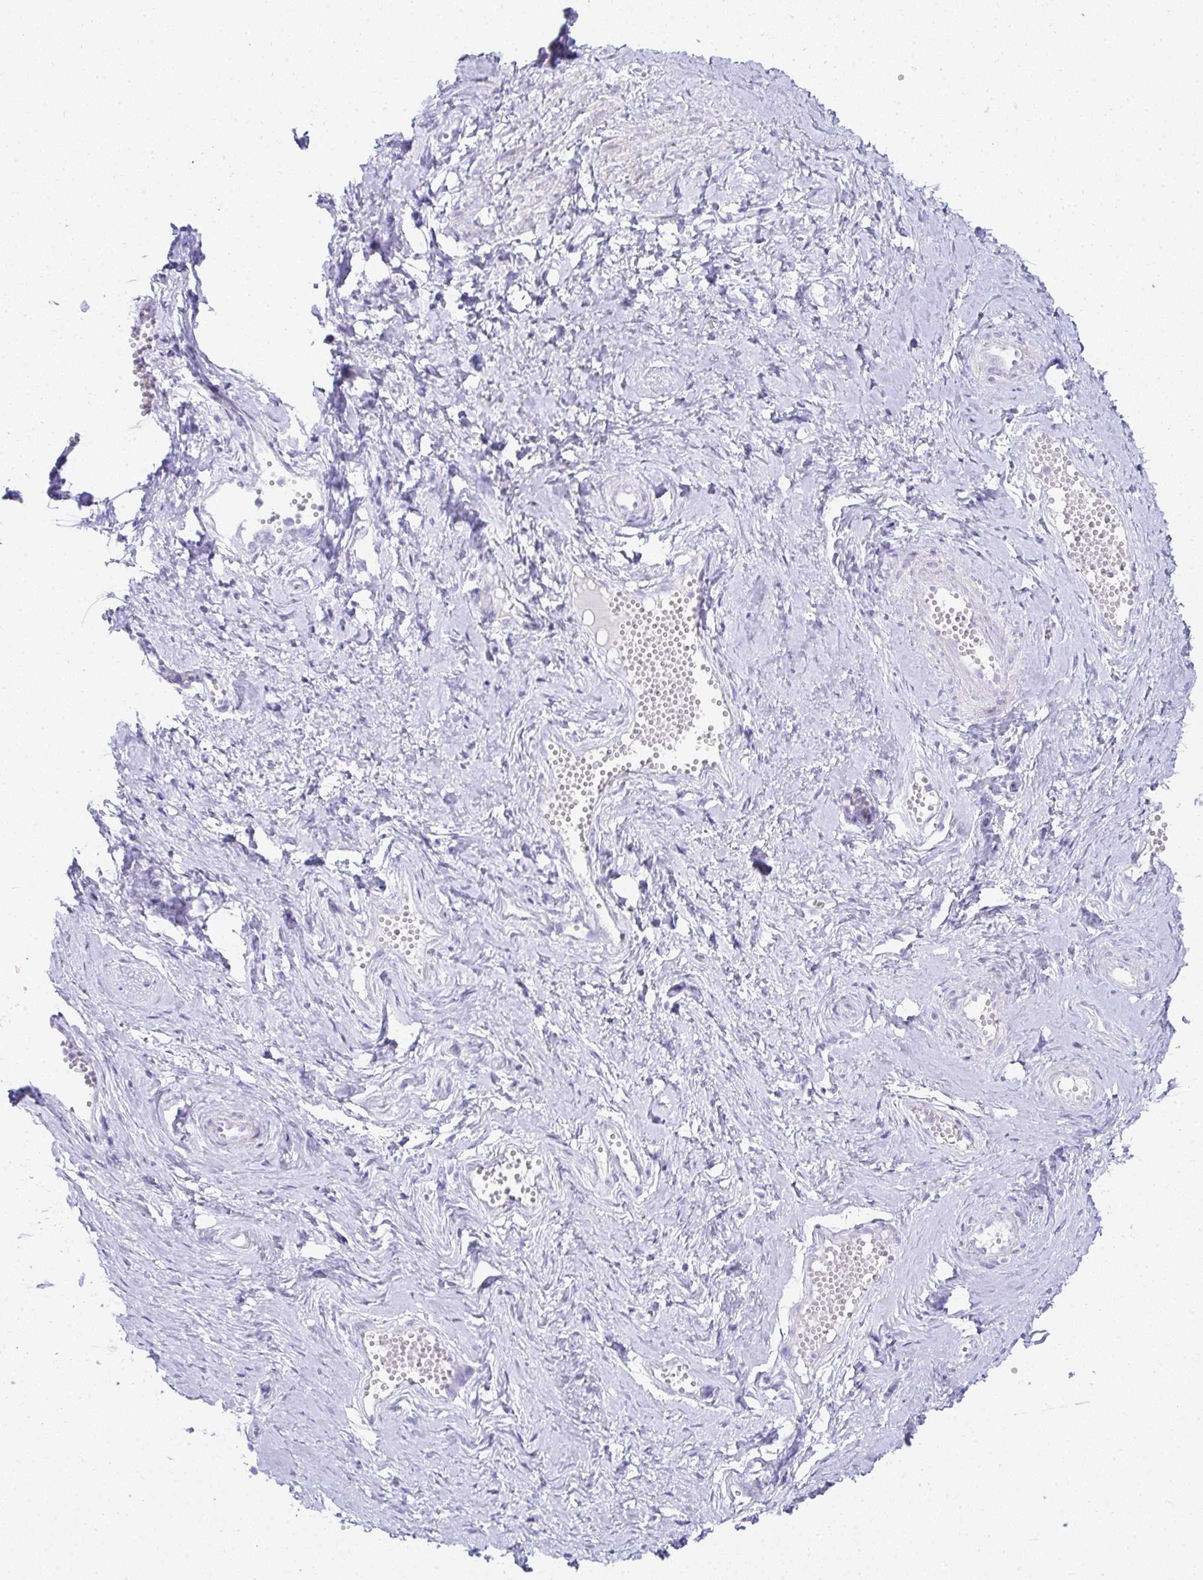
{"staining": {"intensity": "negative", "quantity": "none", "location": "none"}, "tissue": "vagina", "cell_type": "Squamous epithelial cells", "image_type": "normal", "snomed": [{"axis": "morphology", "description": "Normal tissue, NOS"}, {"axis": "topography", "description": "Vagina"}], "caption": "Immunohistochemistry (IHC) histopathology image of normal vagina: vagina stained with DAB demonstrates no significant protein positivity in squamous epithelial cells.", "gene": "PRND", "patient": {"sex": "female", "age": 38}}